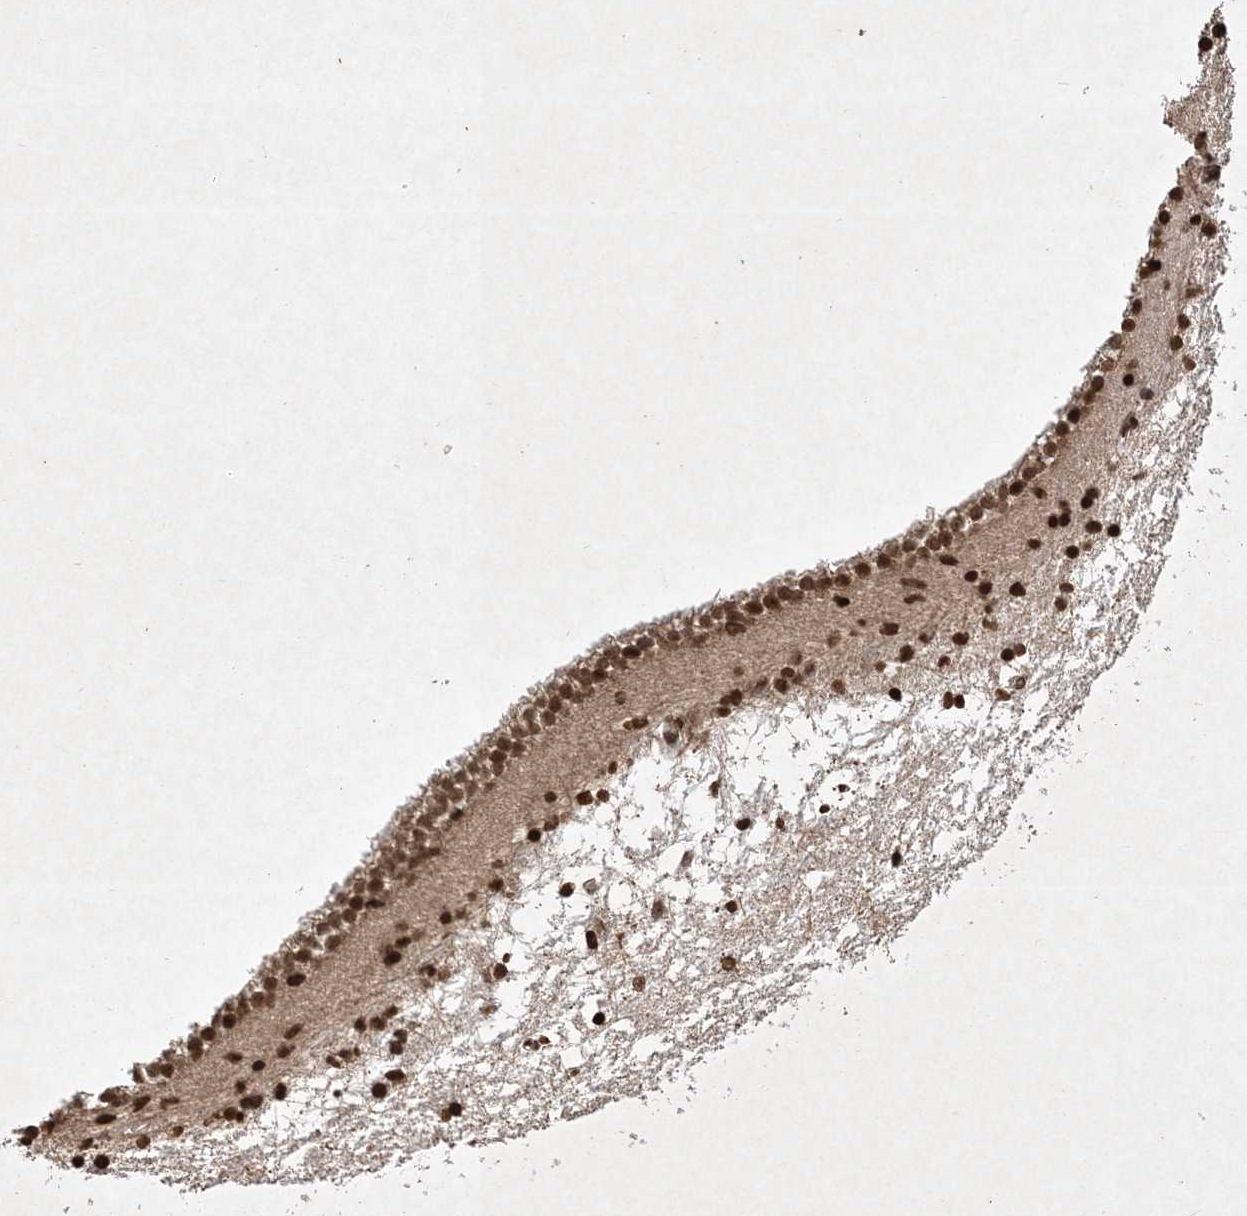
{"staining": {"intensity": "strong", "quantity": ">75%", "location": "nuclear"}, "tissue": "caudate", "cell_type": "Glial cells", "image_type": "normal", "snomed": [{"axis": "morphology", "description": "Normal tissue, NOS"}, {"axis": "topography", "description": "Lateral ventricle wall"}], "caption": "Glial cells reveal high levels of strong nuclear expression in about >75% of cells in normal human caudate.", "gene": "NEDD9", "patient": {"sex": "male", "age": 45}}